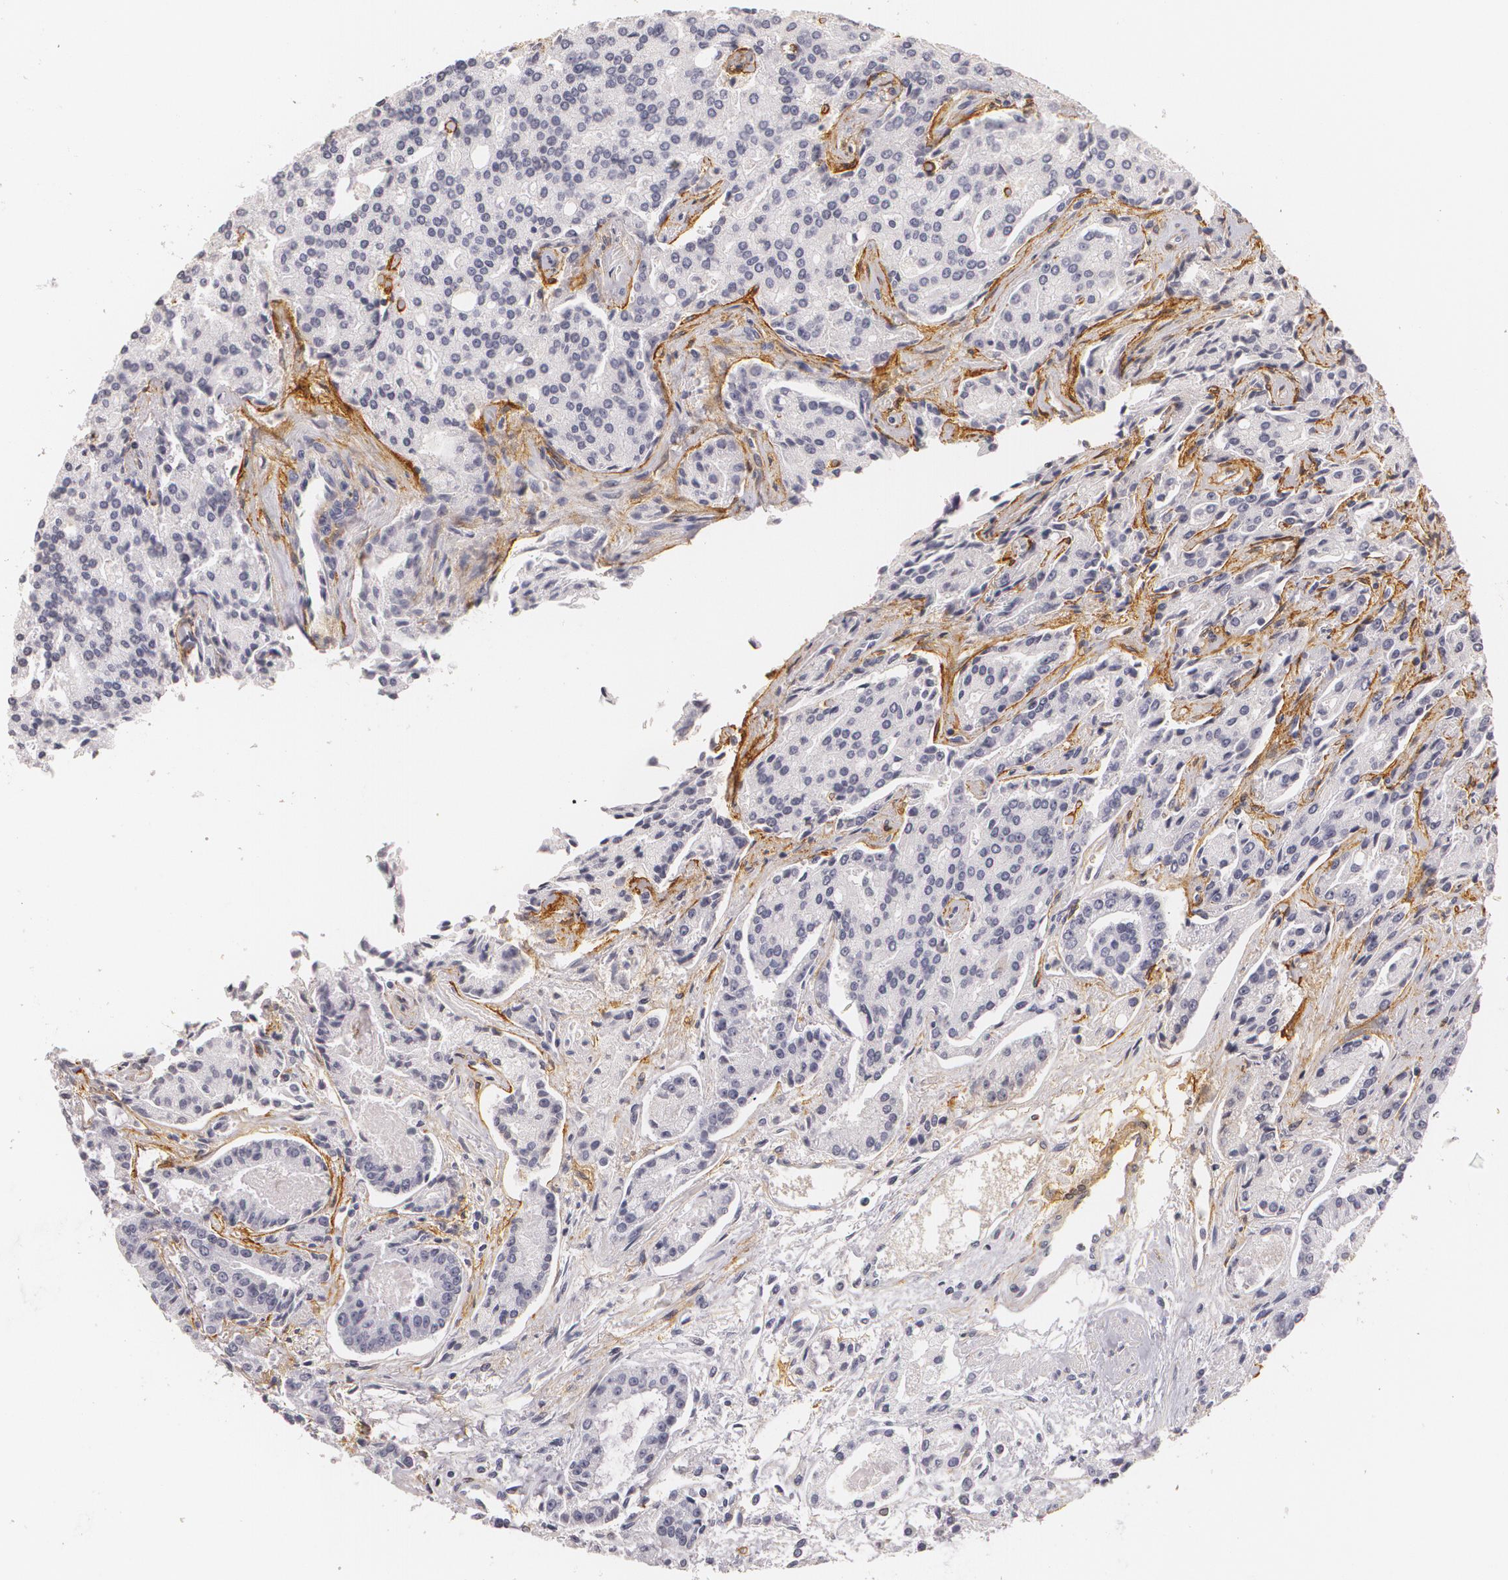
{"staining": {"intensity": "negative", "quantity": "none", "location": "none"}, "tissue": "prostate cancer", "cell_type": "Tumor cells", "image_type": "cancer", "snomed": [{"axis": "morphology", "description": "Adenocarcinoma, Medium grade"}, {"axis": "topography", "description": "Prostate"}], "caption": "Protein analysis of prostate medium-grade adenocarcinoma reveals no significant expression in tumor cells.", "gene": "NGFR", "patient": {"sex": "male", "age": 72}}